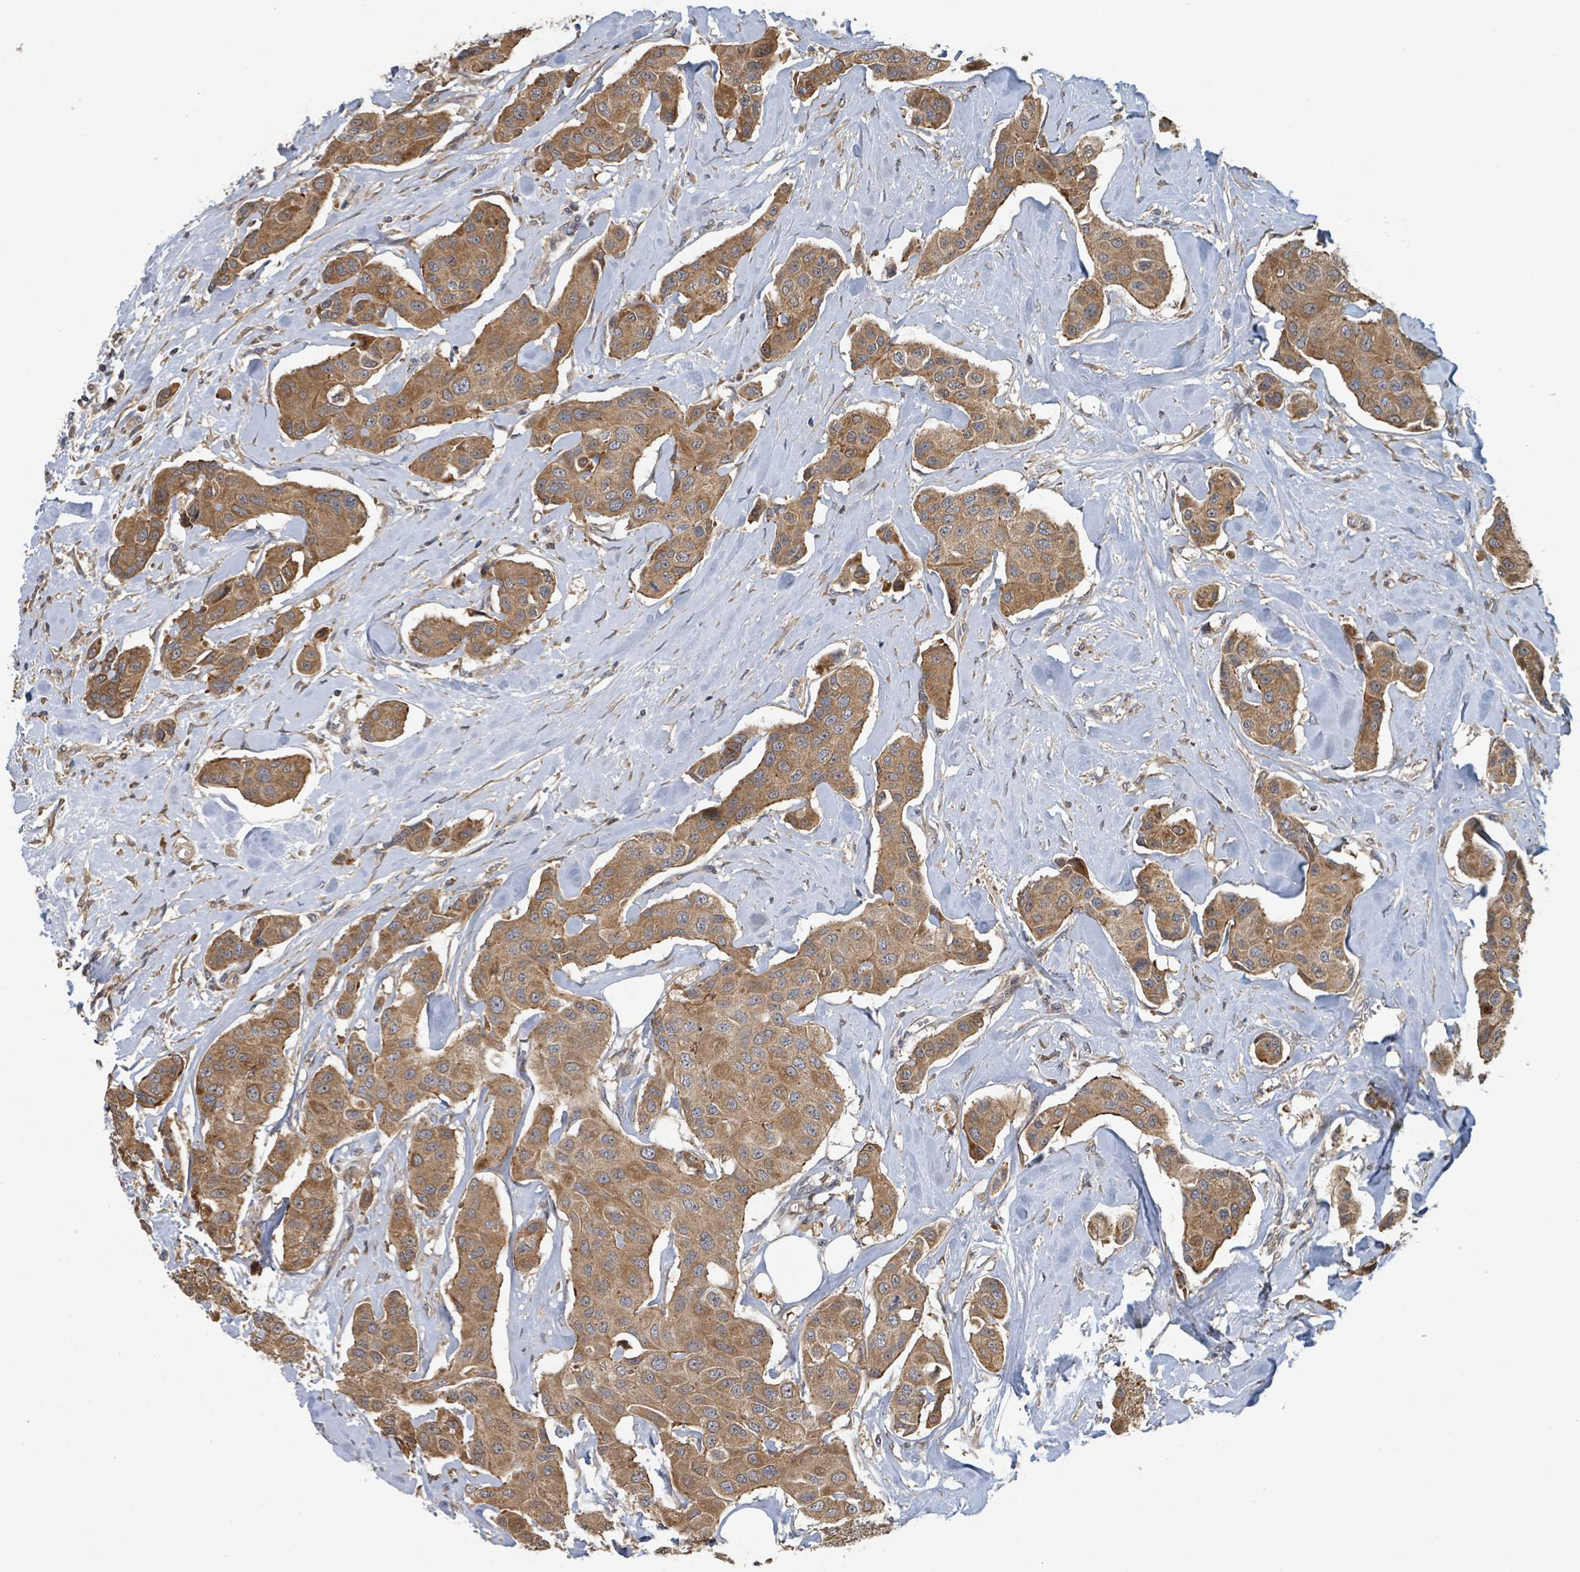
{"staining": {"intensity": "moderate", "quantity": ">75%", "location": "cytoplasmic/membranous"}, "tissue": "breast cancer", "cell_type": "Tumor cells", "image_type": "cancer", "snomed": [{"axis": "morphology", "description": "Duct carcinoma"}, {"axis": "topography", "description": "Breast"}, {"axis": "topography", "description": "Lymph node"}], "caption": "Breast cancer stained with a brown dye displays moderate cytoplasmic/membranous positive expression in about >75% of tumor cells.", "gene": "DPM1", "patient": {"sex": "female", "age": 80}}